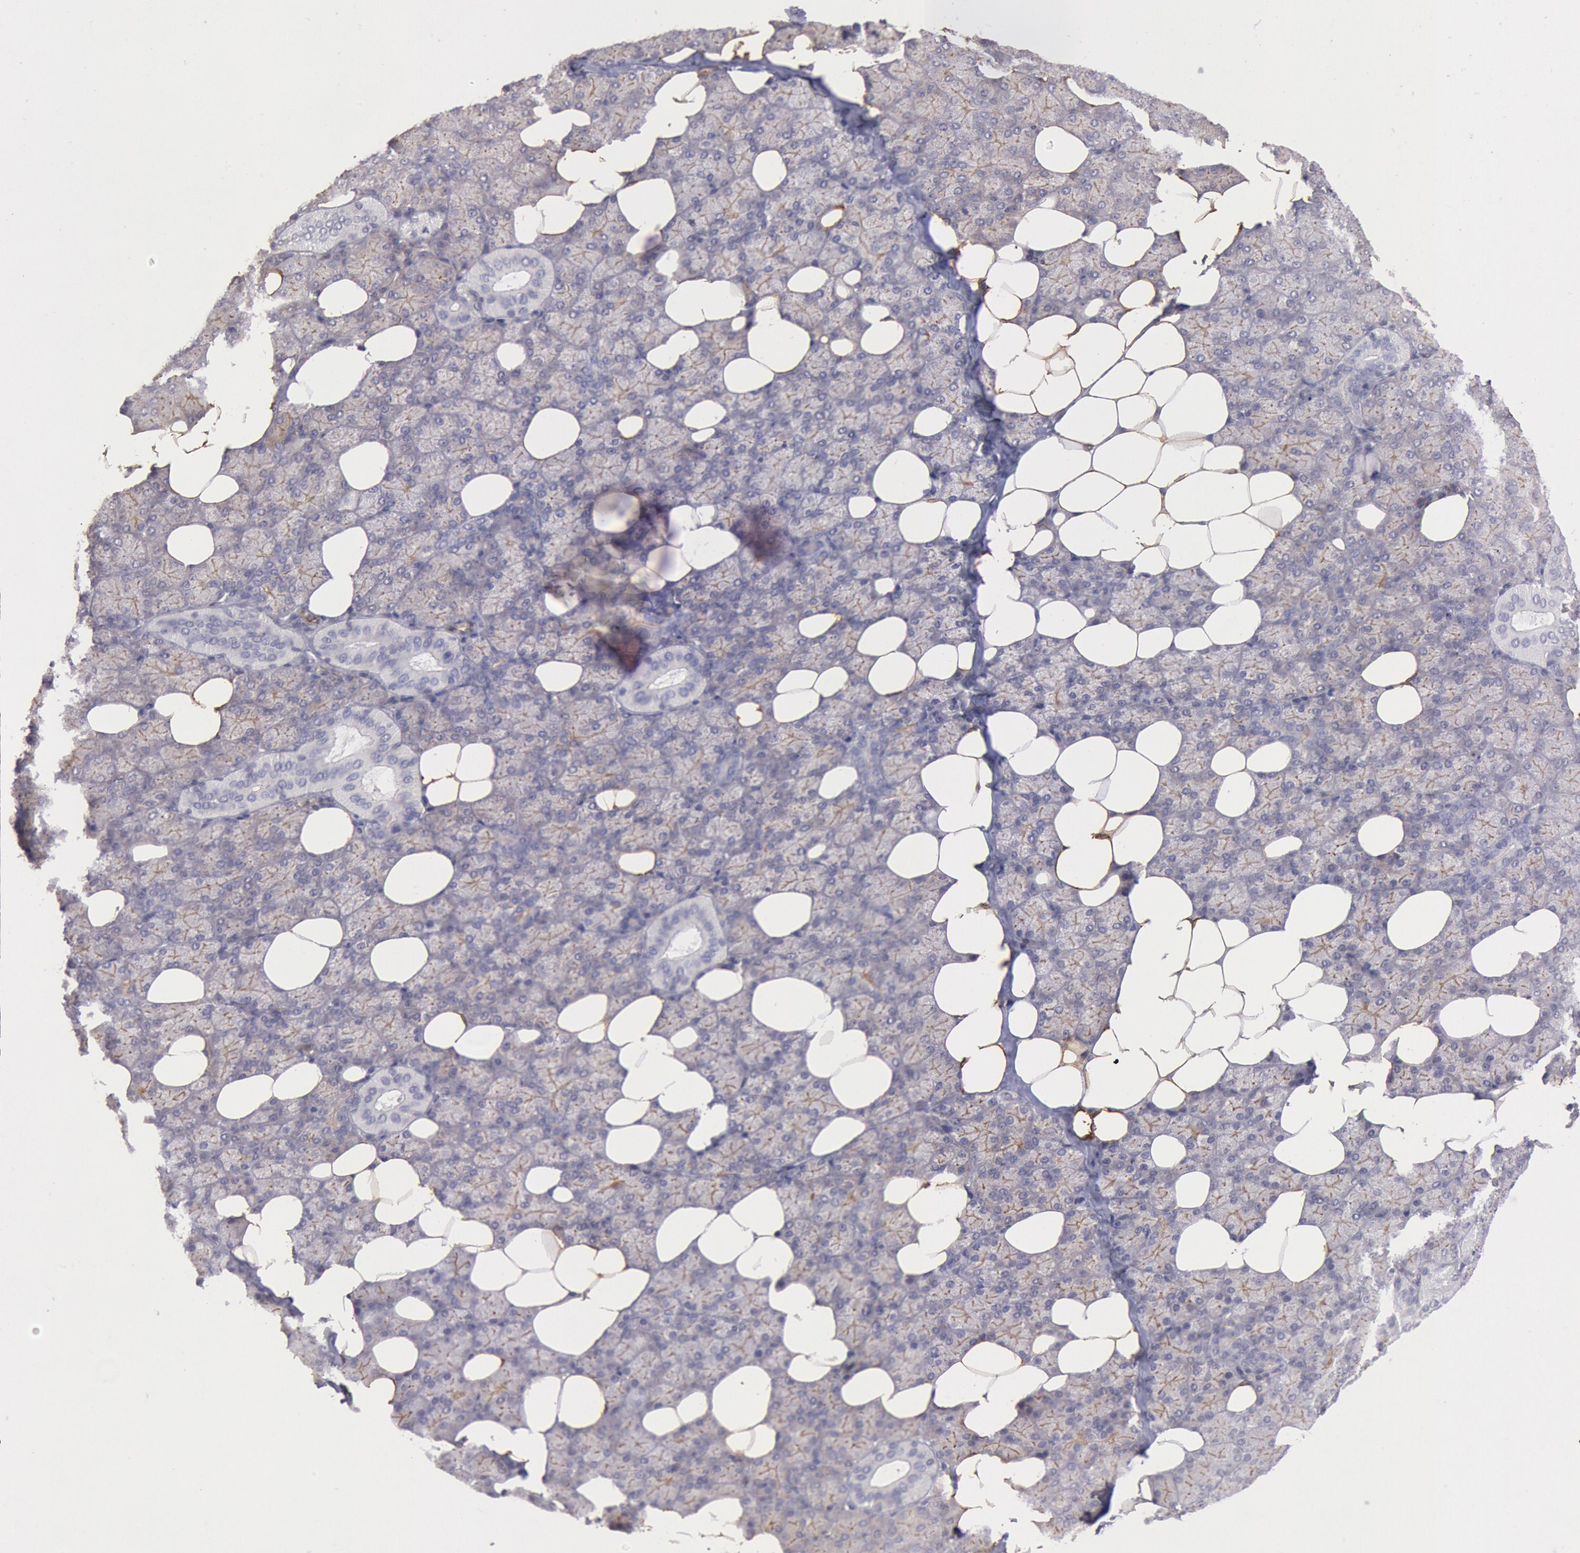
{"staining": {"intensity": "weak", "quantity": "<25%", "location": "cytoplasmic/membranous"}, "tissue": "salivary gland", "cell_type": "Glandular cells", "image_type": "normal", "snomed": [{"axis": "morphology", "description": "Normal tissue, NOS"}, {"axis": "topography", "description": "Lymph node"}, {"axis": "topography", "description": "Salivary gland"}], "caption": "Protein analysis of normal salivary gland shows no significant staining in glandular cells. (DAB (3,3'-diaminobenzidine) IHC with hematoxylin counter stain).", "gene": "RNF139", "patient": {"sex": "male", "age": 8}}